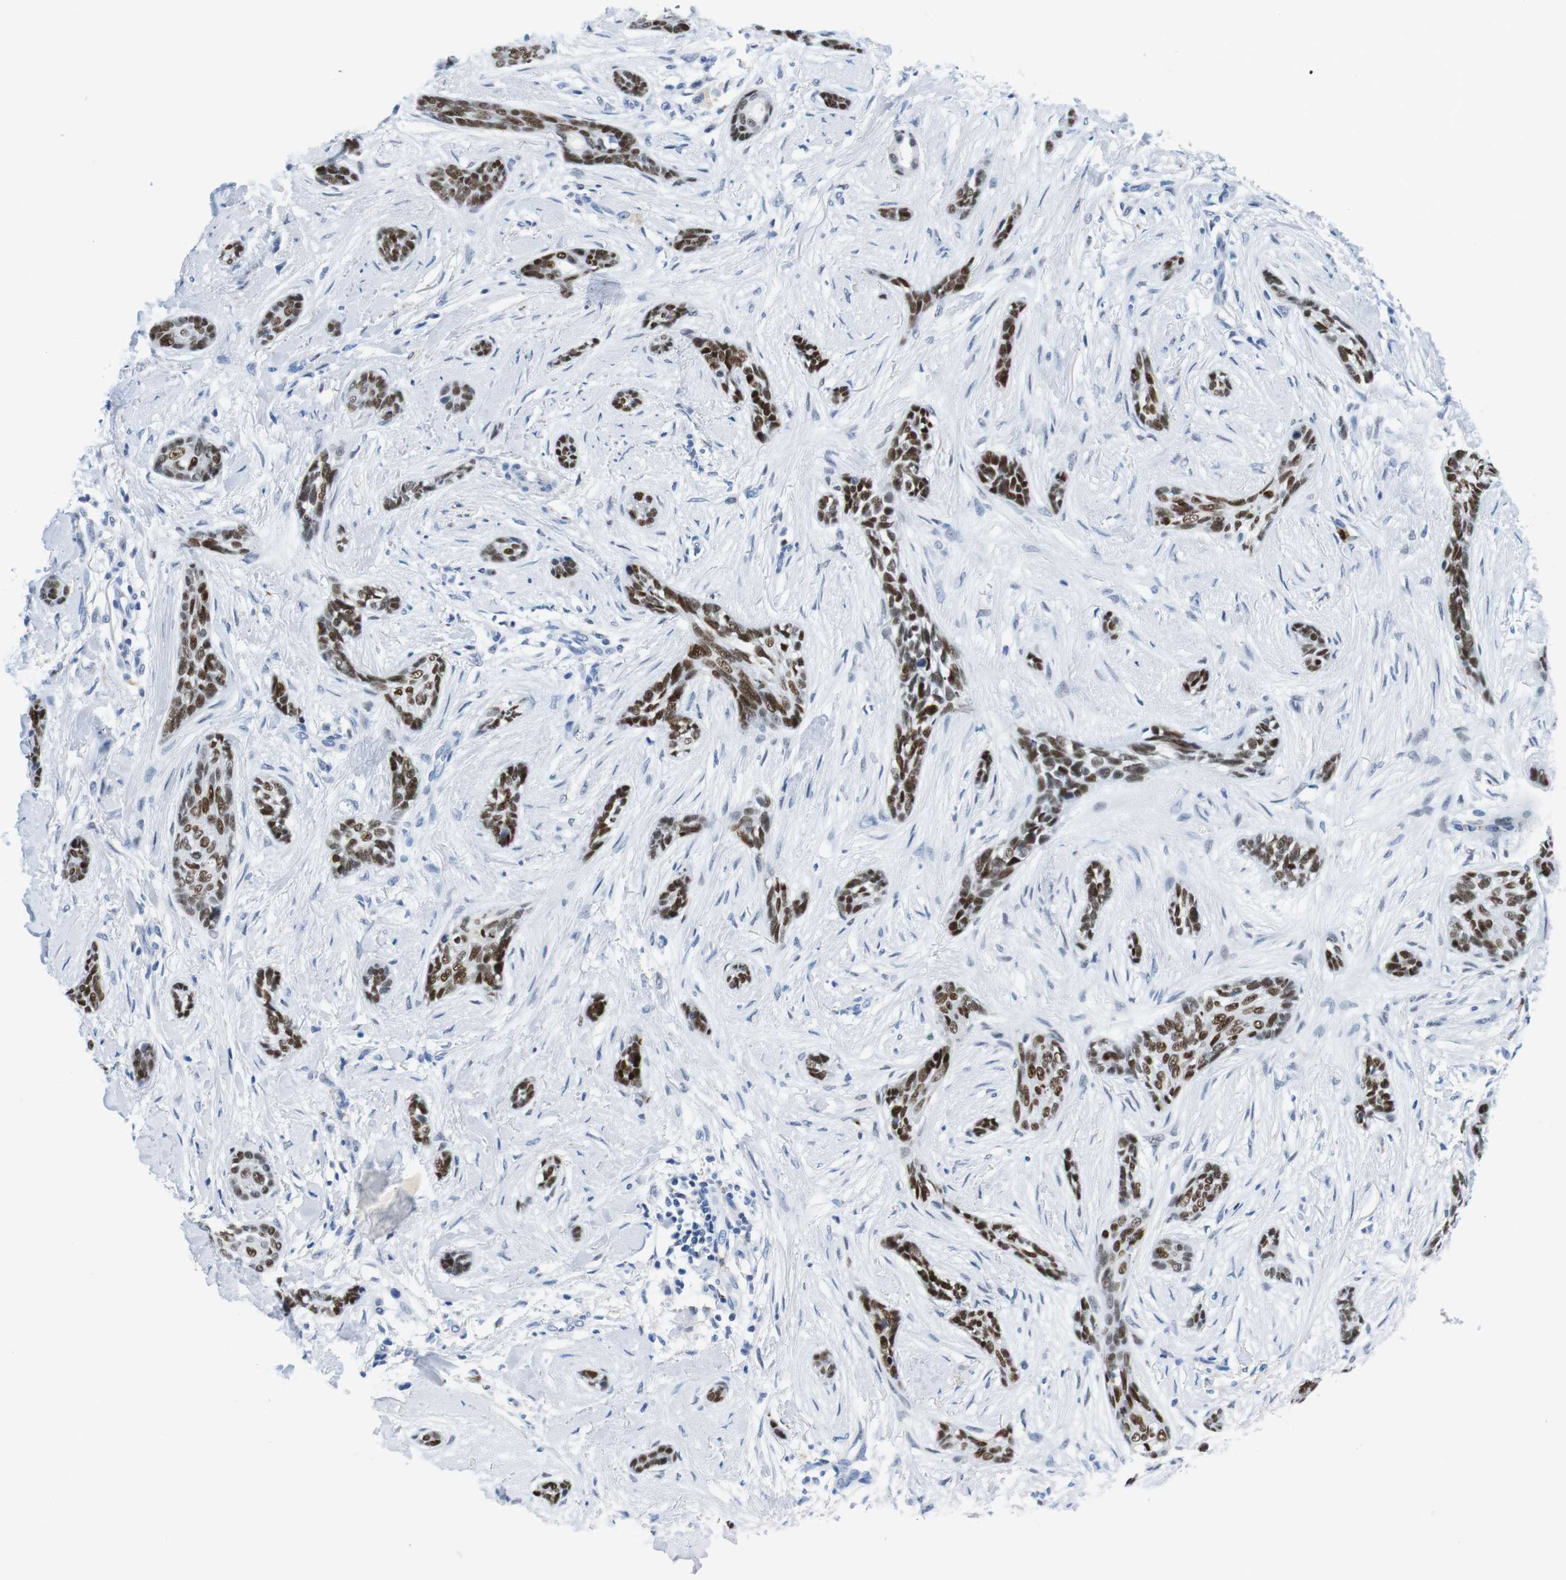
{"staining": {"intensity": "strong", "quantity": ">75%", "location": "nuclear"}, "tissue": "skin cancer", "cell_type": "Tumor cells", "image_type": "cancer", "snomed": [{"axis": "morphology", "description": "Basal cell carcinoma"}, {"axis": "morphology", "description": "Adnexal tumor, benign"}, {"axis": "topography", "description": "Skin"}], "caption": "High-power microscopy captured an immunohistochemistry (IHC) photomicrograph of skin cancer (basal cell carcinoma), revealing strong nuclear staining in approximately >75% of tumor cells. Using DAB (brown) and hematoxylin (blue) stains, captured at high magnification using brightfield microscopy.", "gene": "TFAP2C", "patient": {"sex": "female", "age": 42}}